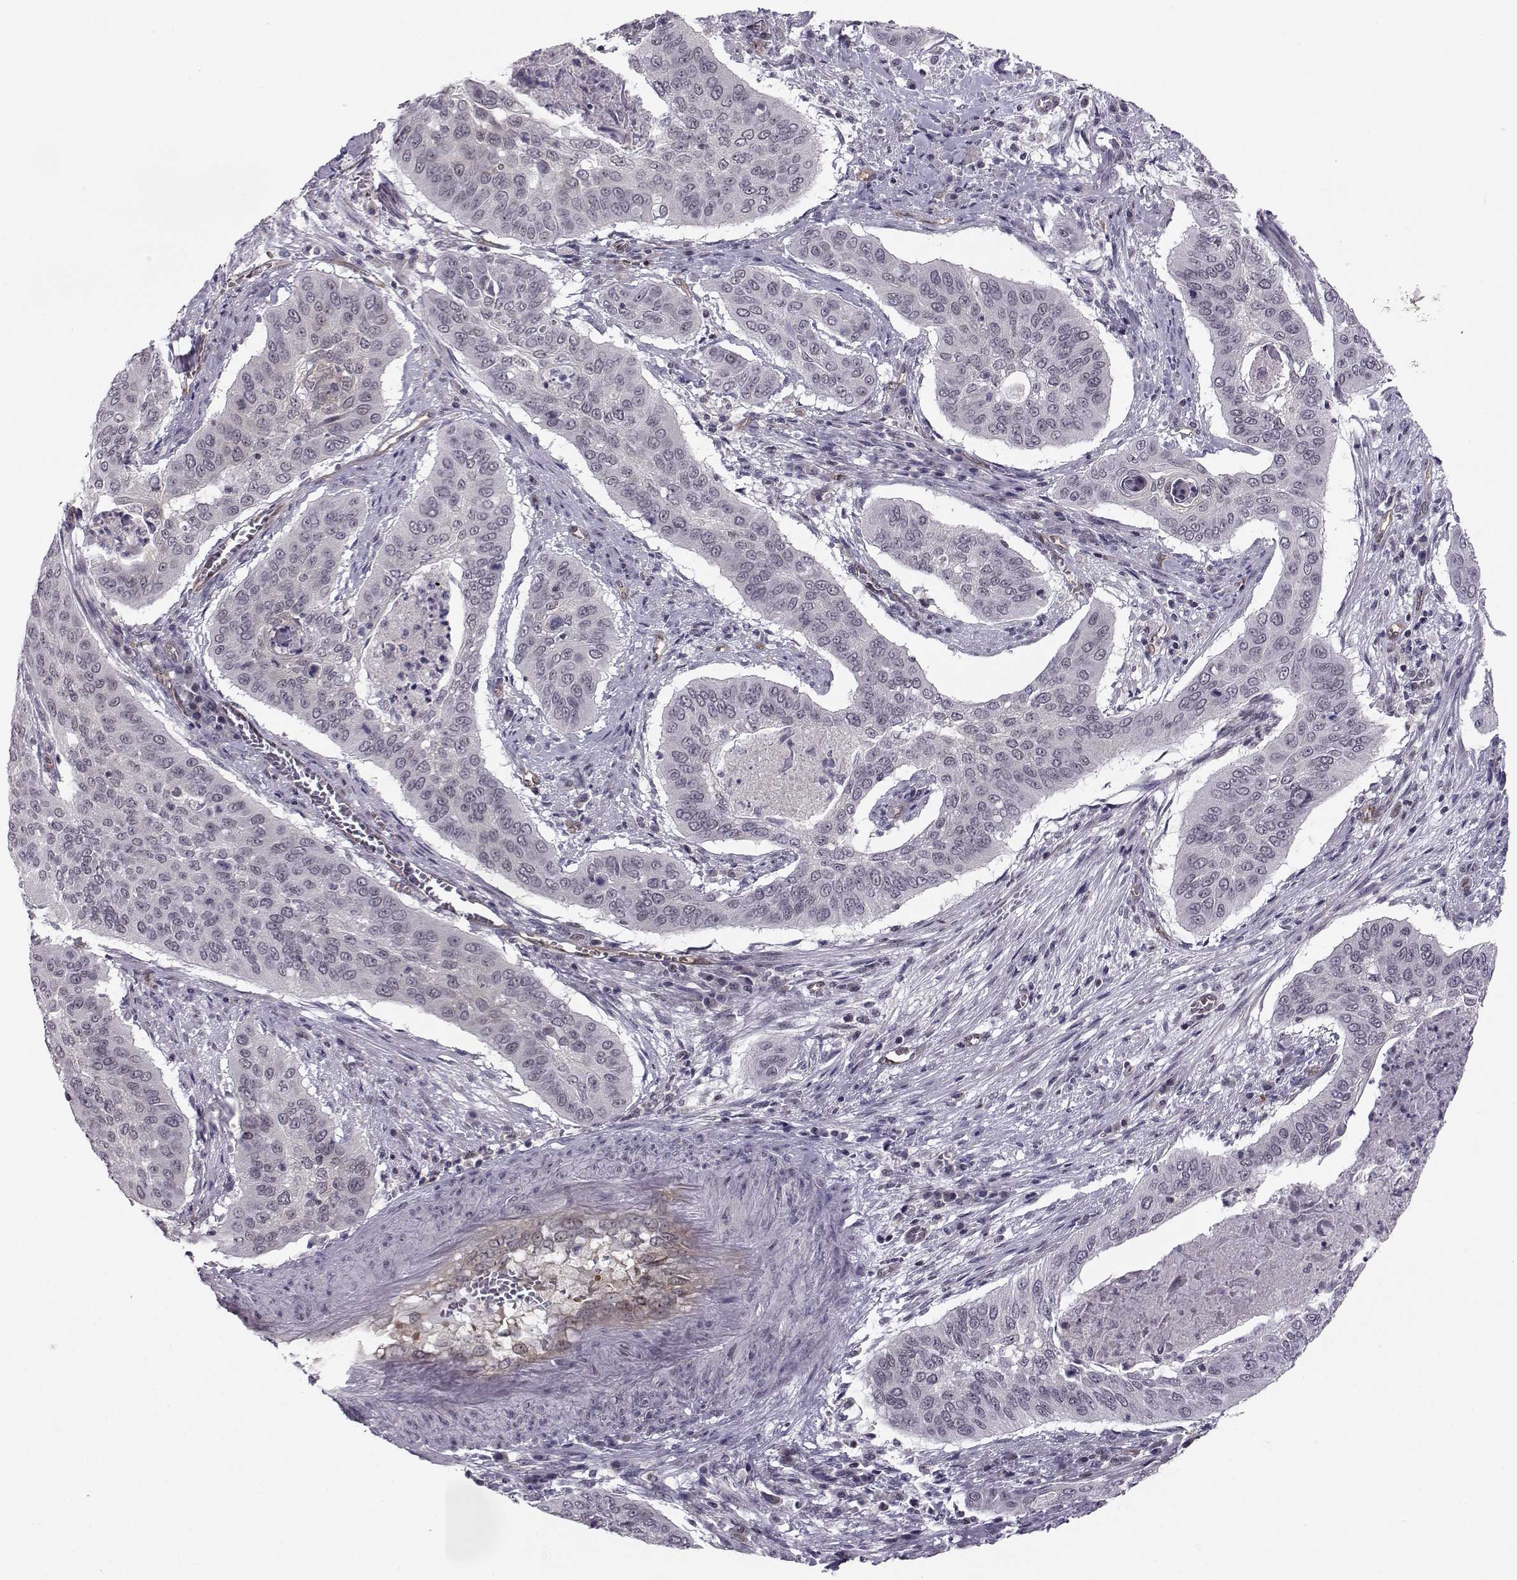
{"staining": {"intensity": "negative", "quantity": "none", "location": "none"}, "tissue": "cervical cancer", "cell_type": "Tumor cells", "image_type": "cancer", "snomed": [{"axis": "morphology", "description": "Squamous cell carcinoma, NOS"}, {"axis": "topography", "description": "Cervix"}], "caption": "Immunohistochemistry histopathology image of neoplastic tissue: squamous cell carcinoma (cervical) stained with DAB (3,3'-diaminobenzidine) exhibits no significant protein positivity in tumor cells.", "gene": "KIF13B", "patient": {"sex": "female", "age": 39}}